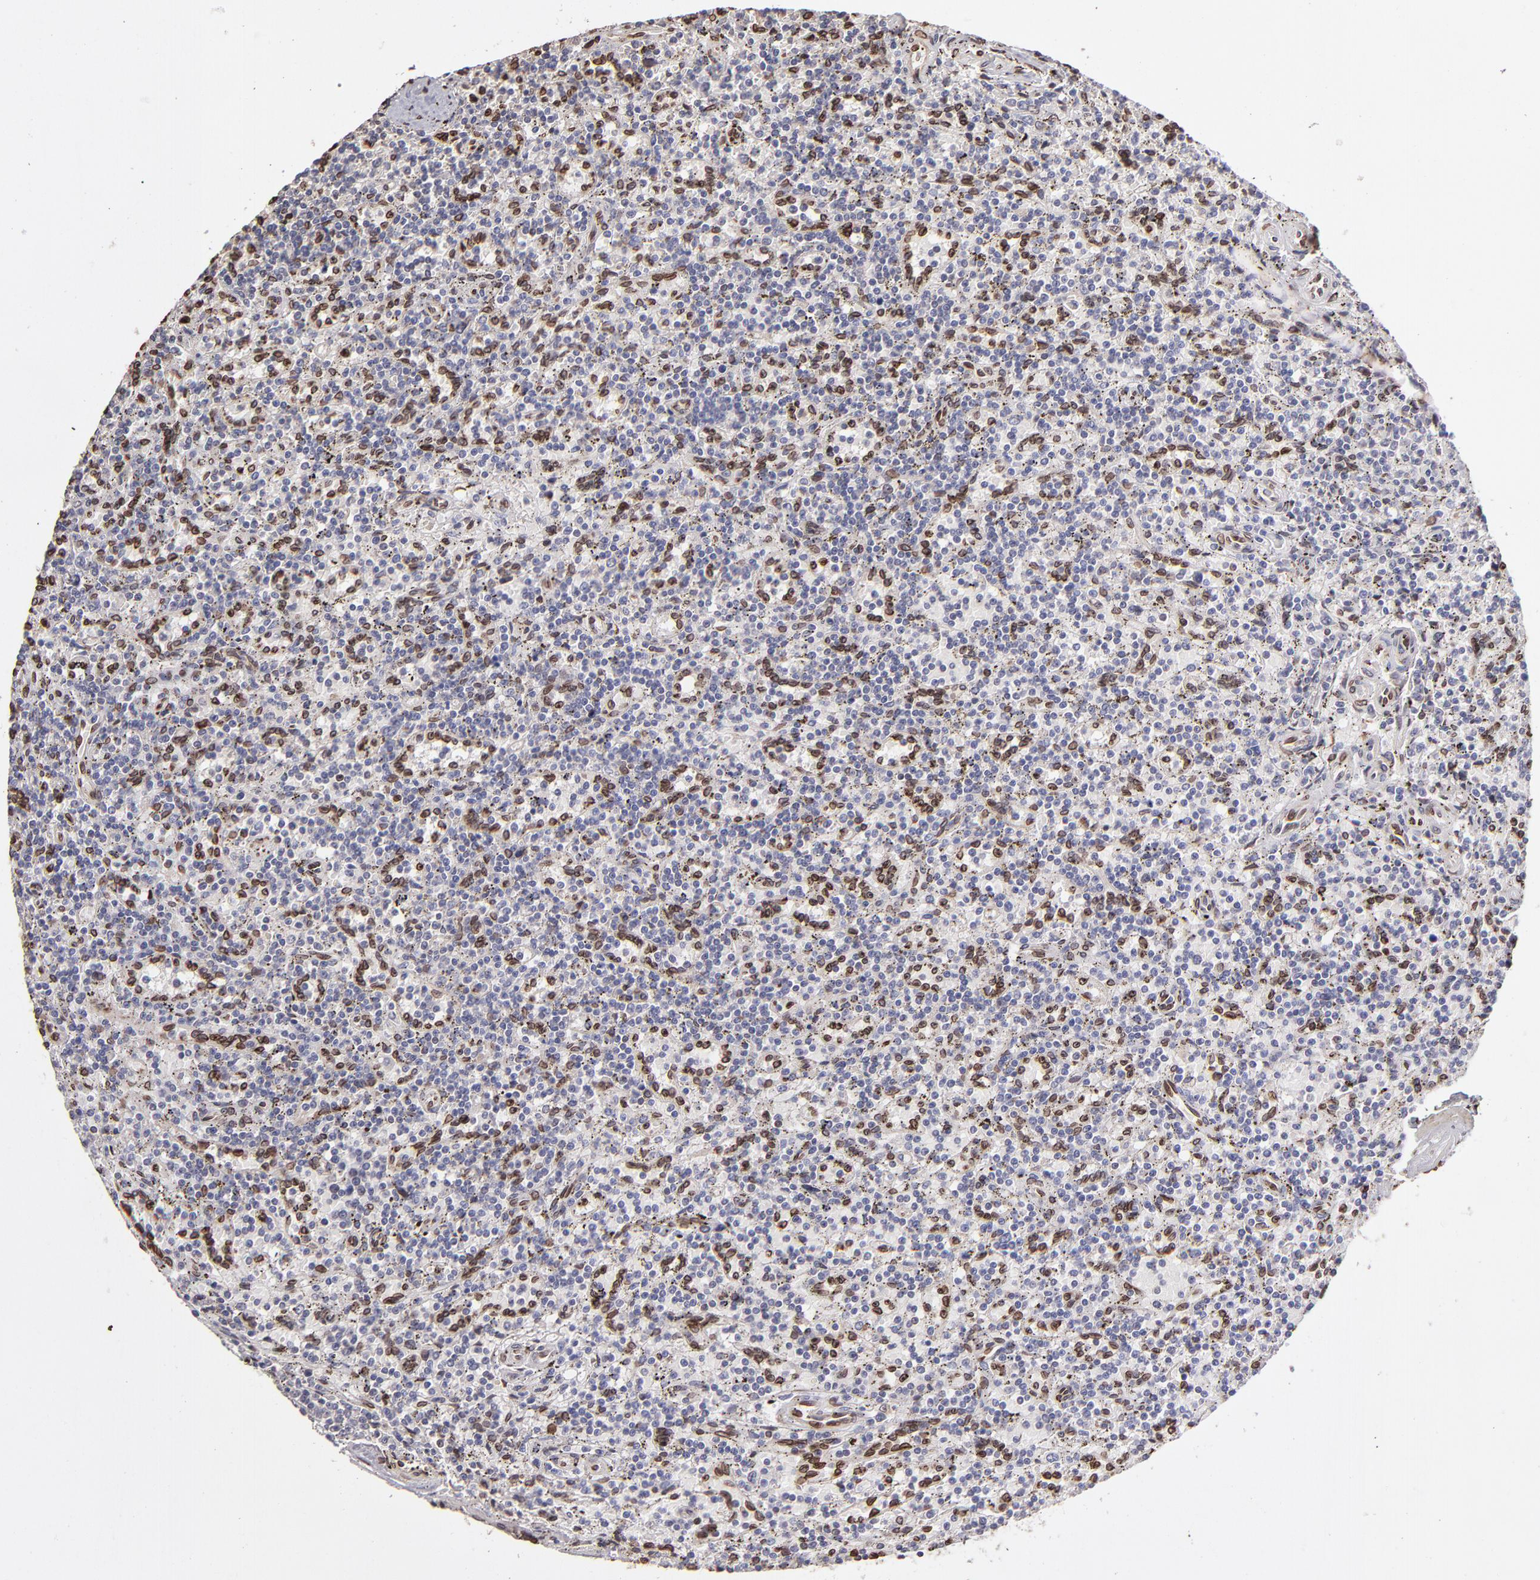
{"staining": {"intensity": "moderate", "quantity": "<25%", "location": "cytoplasmic/membranous,nuclear"}, "tissue": "lymphoma", "cell_type": "Tumor cells", "image_type": "cancer", "snomed": [{"axis": "morphology", "description": "Malignant lymphoma, non-Hodgkin's type, Low grade"}, {"axis": "topography", "description": "Spleen"}], "caption": "Tumor cells reveal moderate cytoplasmic/membranous and nuclear expression in approximately <25% of cells in malignant lymphoma, non-Hodgkin's type (low-grade).", "gene": "PUM3", "patient": {"sex": "male", "age": 73}}